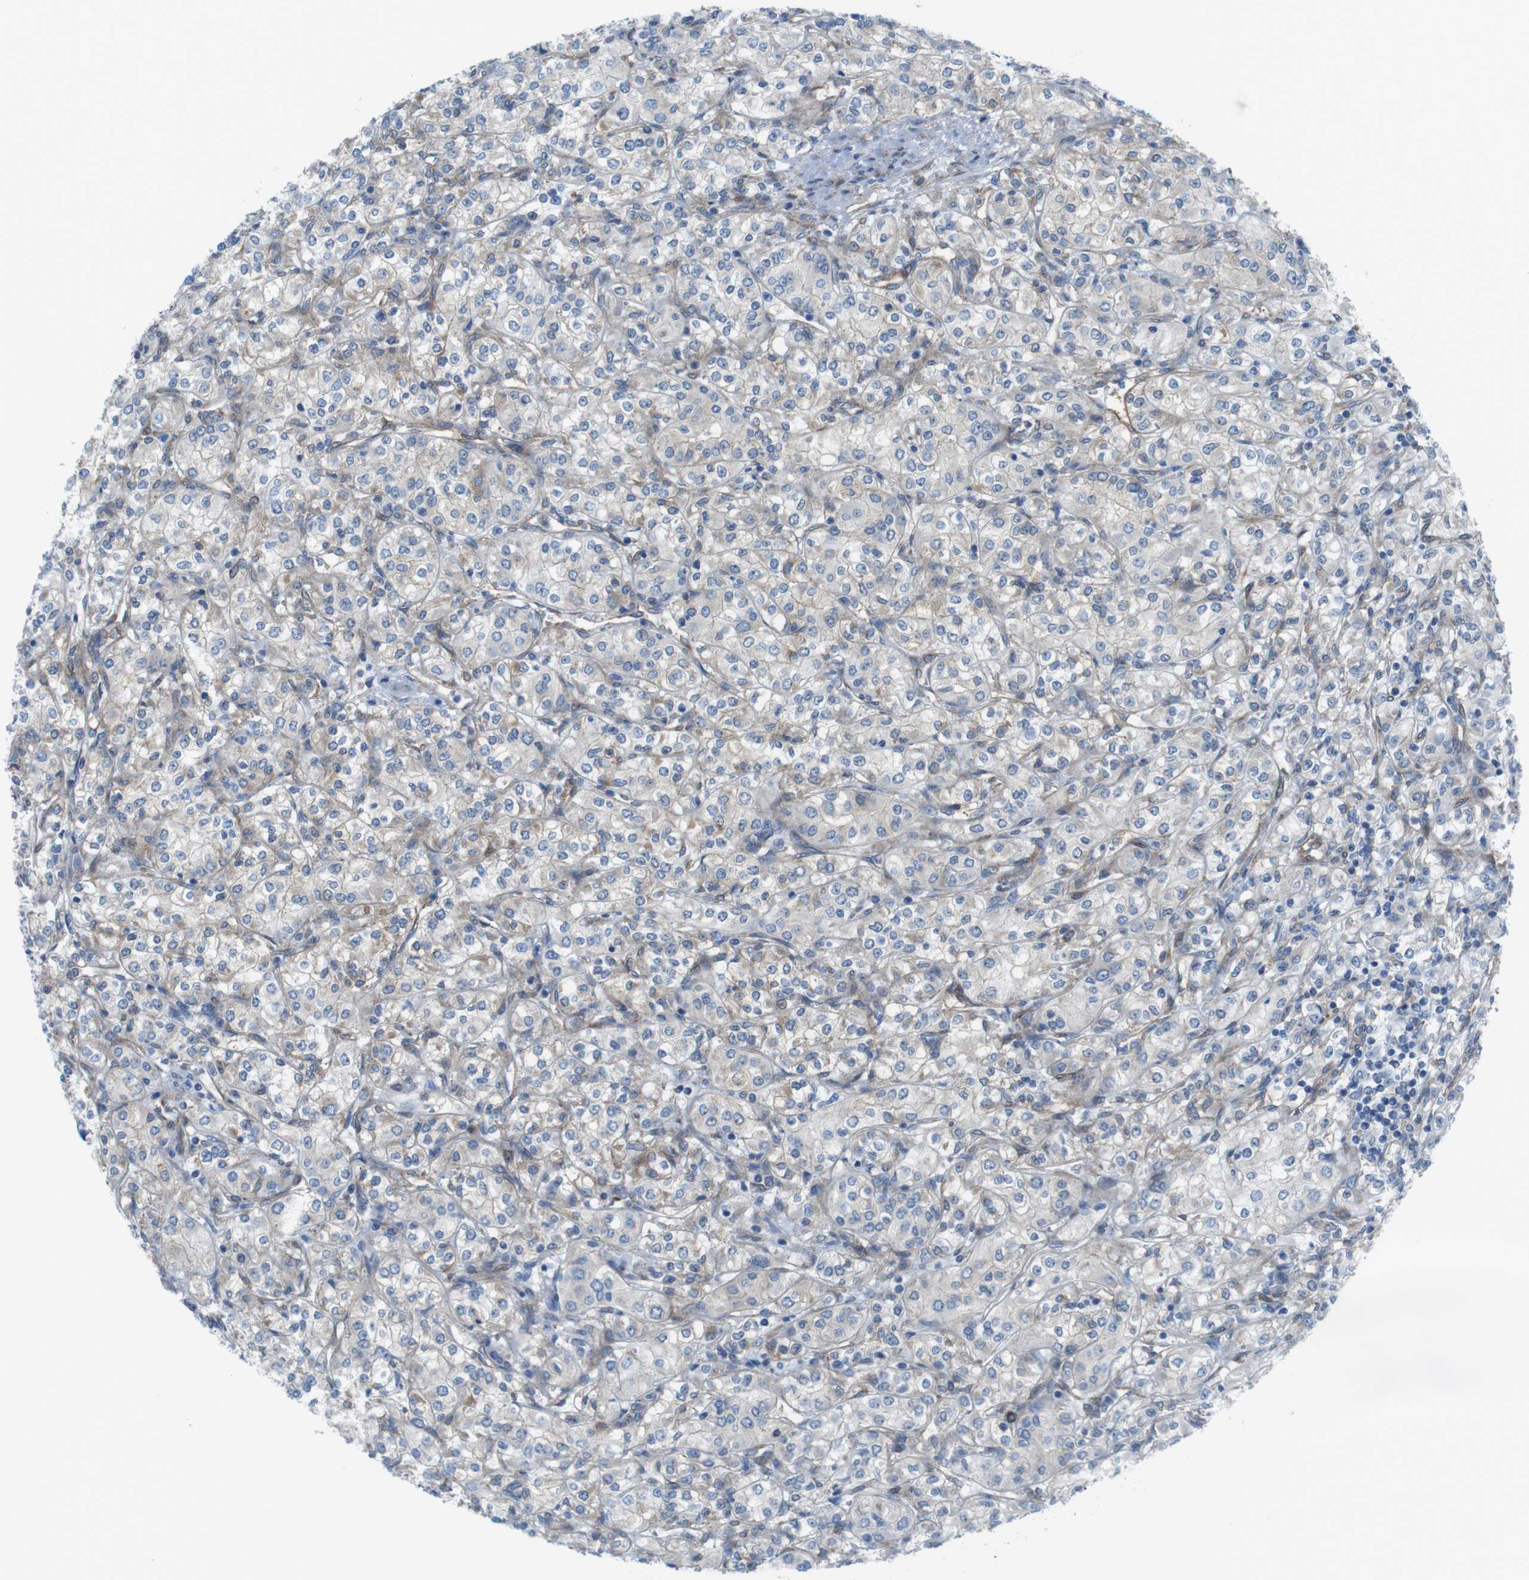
{"staining": {"intensity": "weak", "quantity": "<25%", "location": "cytoplasmic/membranous"}, "tissue": "renal cancer", "cell_type": "Tumor cells", "image_type": "cancer", "snomed": [{"axis": "morphology", "description": "Adenocarcinoma, NOS"}, {"axis": "topography", "description": "Kidney"}], "caption": "Tumor cells are negative for protein expression in human renal cancer.", "gene": "DIAPH2", "patient": {"sex": "male", "age": 77}}